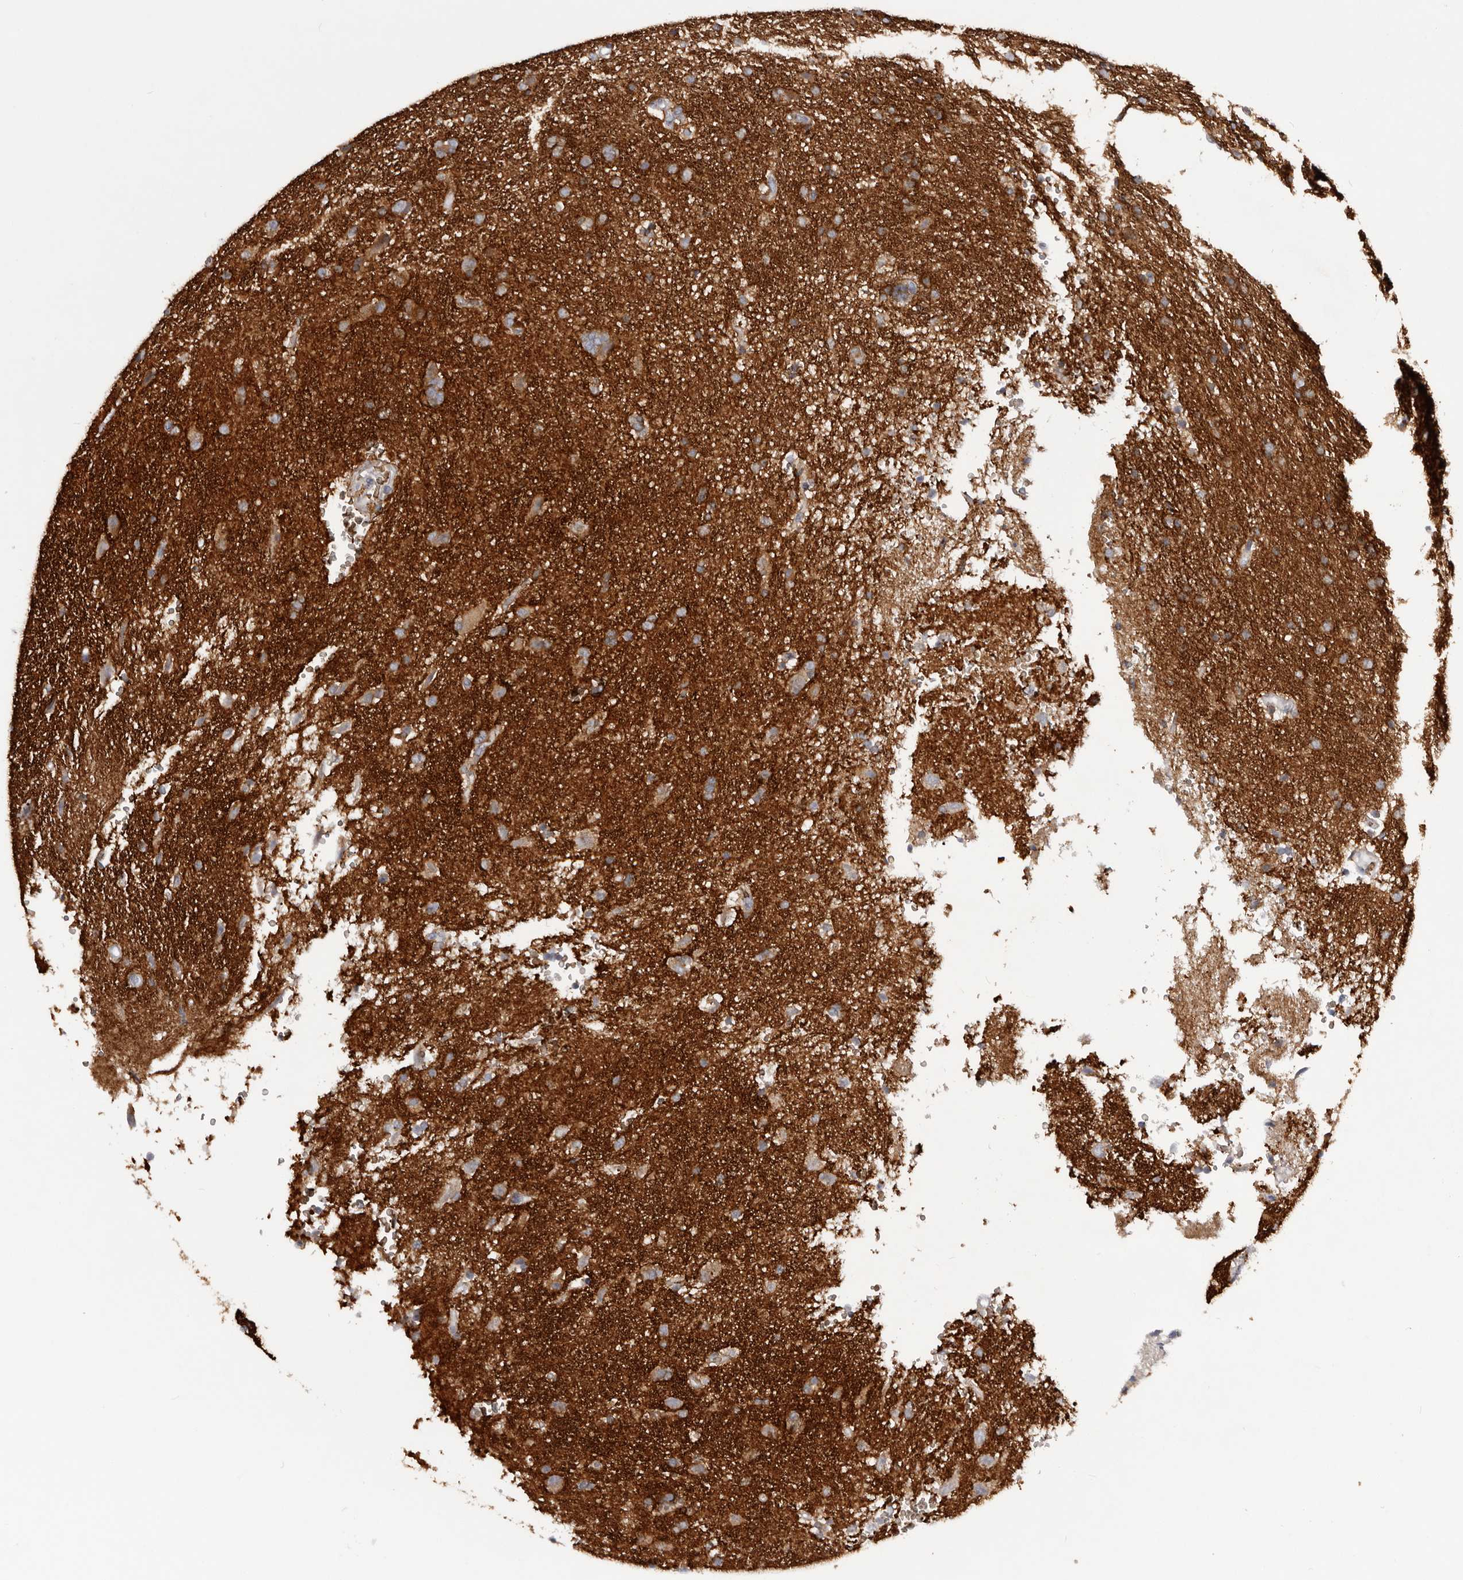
{"staining": {"intensity": "weak", "quantity": "<25%", "location": "cytoplasmic/membranous"}, "tissue": "glioma", "cell_type": "Tumor cells", "image_type": "cancer", "snomed": [{"axis": "morphology", "description": "Glioma, malignant, High grade"}, {"axis": "topography", "description": "Brain"}], "caption": "Immunohistochemical staining of human malignant glioma (high-grade) demonstrates no significant expression in tumor cells. (IHC, brightfield microscopy, high magnification).", "gene": "TNR", "patient": {"sex": "male", "age": 72}}